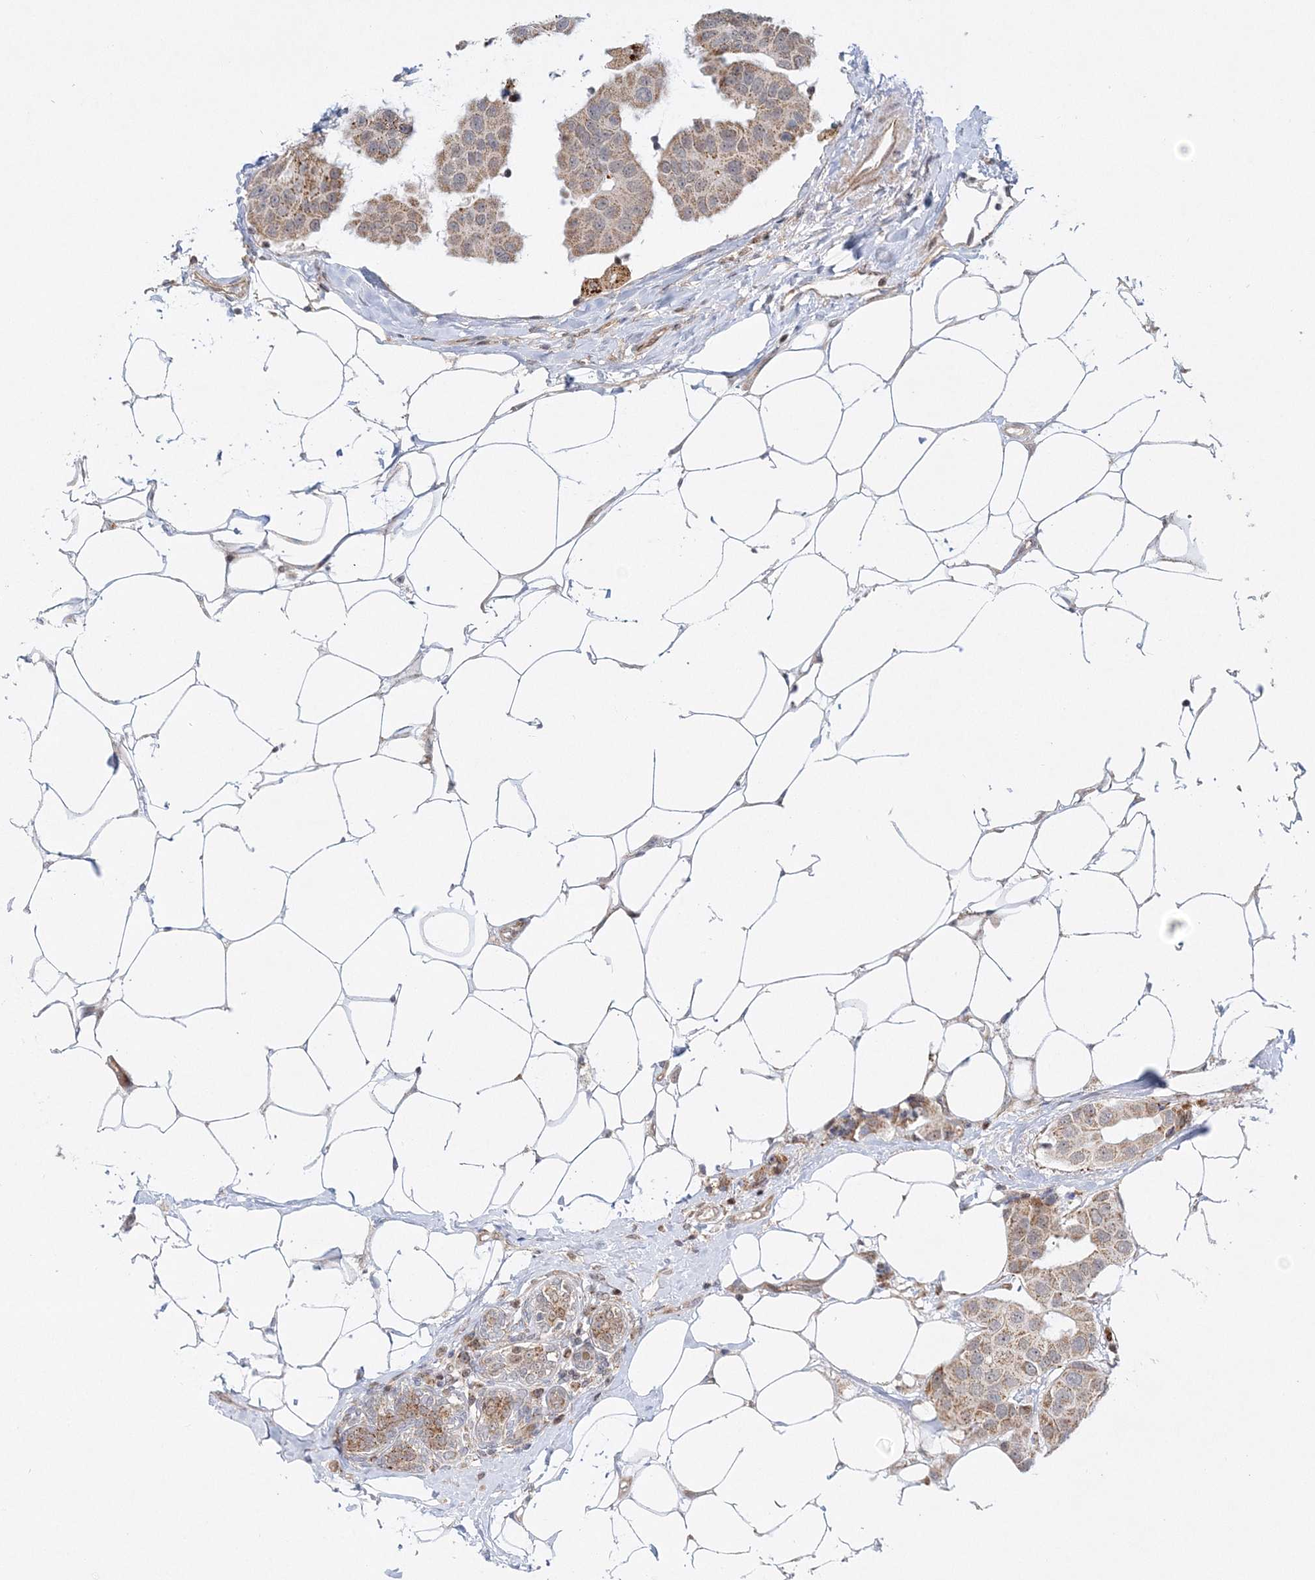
{"staining": {"intensity": "weak", "quantity": ">75%", "location": "cytoplasmic/membranous"}, "tissue": "breast cancer", "cell_type": "Tumor cells", "image_type": "cancer", "snomed": [{"axis": "morphology", "description": "Normal tissue, NOS"}, {"axis": "morphology", "description": "Duct carcinoma"}, {"axis": "topography", "description": "Breast"}], "caption": "The image shows staining of infiltrating ductal carcinoma (breast), revealing weak cytoplasmic/membranous protein positivity (brown color) within tumor cells.", "gene": "RAB11FIP2", "patient": {"sex": "female", "age": 39}}